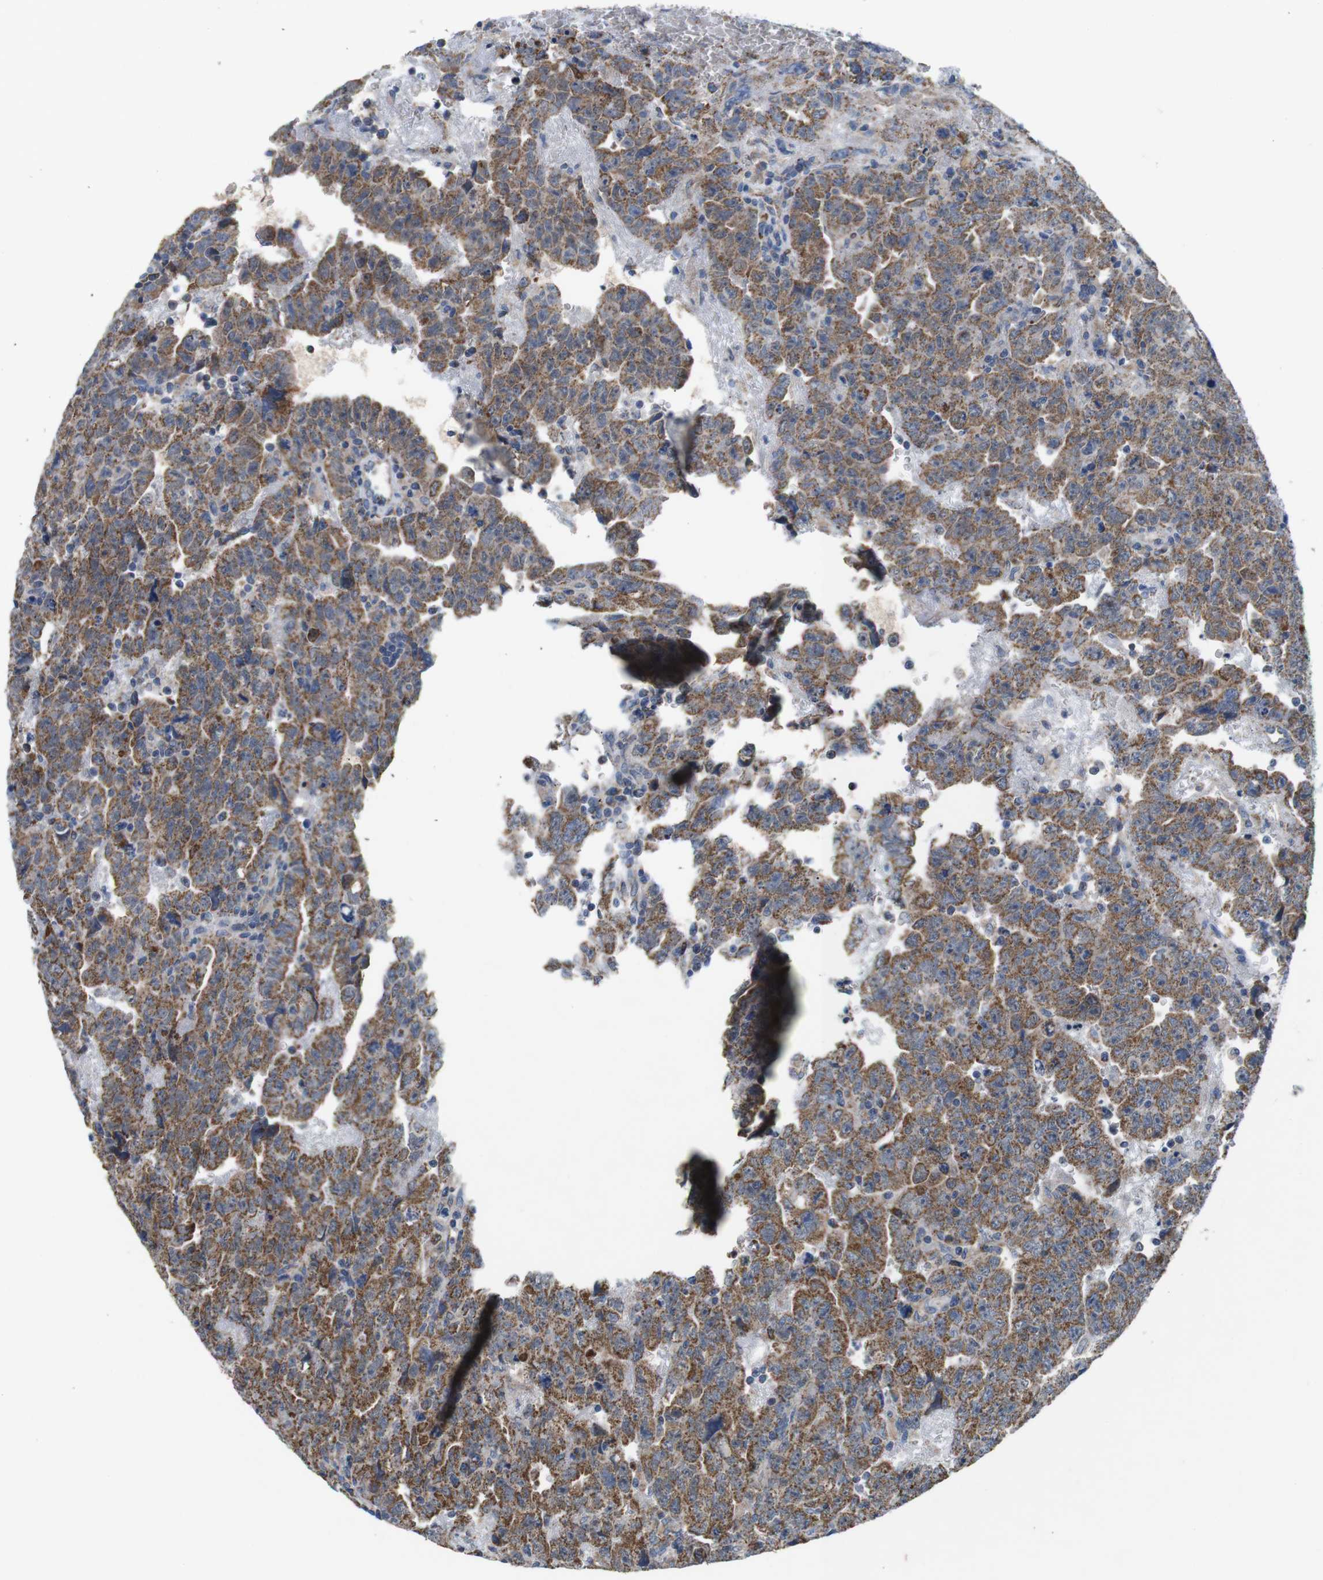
{"staining": {"intensity": "moderate", "quantity": ">75%", "location": "cytoplasmic/membranous"}, "tissue": "testis cancer", "cell_type": "Tumor cells", "image_type": "cancer", "snomed": [{"axis": "morphology", "description": "Carcinoma, Embryonal, NOS"}, {"axis": "topography", "description": "Testis"}], "caption": "Testis cancer was stained to show a protein in brown. There is medium levels of moderate cytoplasmic/membranous expression in about >75% of tumor cells.", "gene": "F2RL1", "patient": {"sex": "male", "age": 28}}